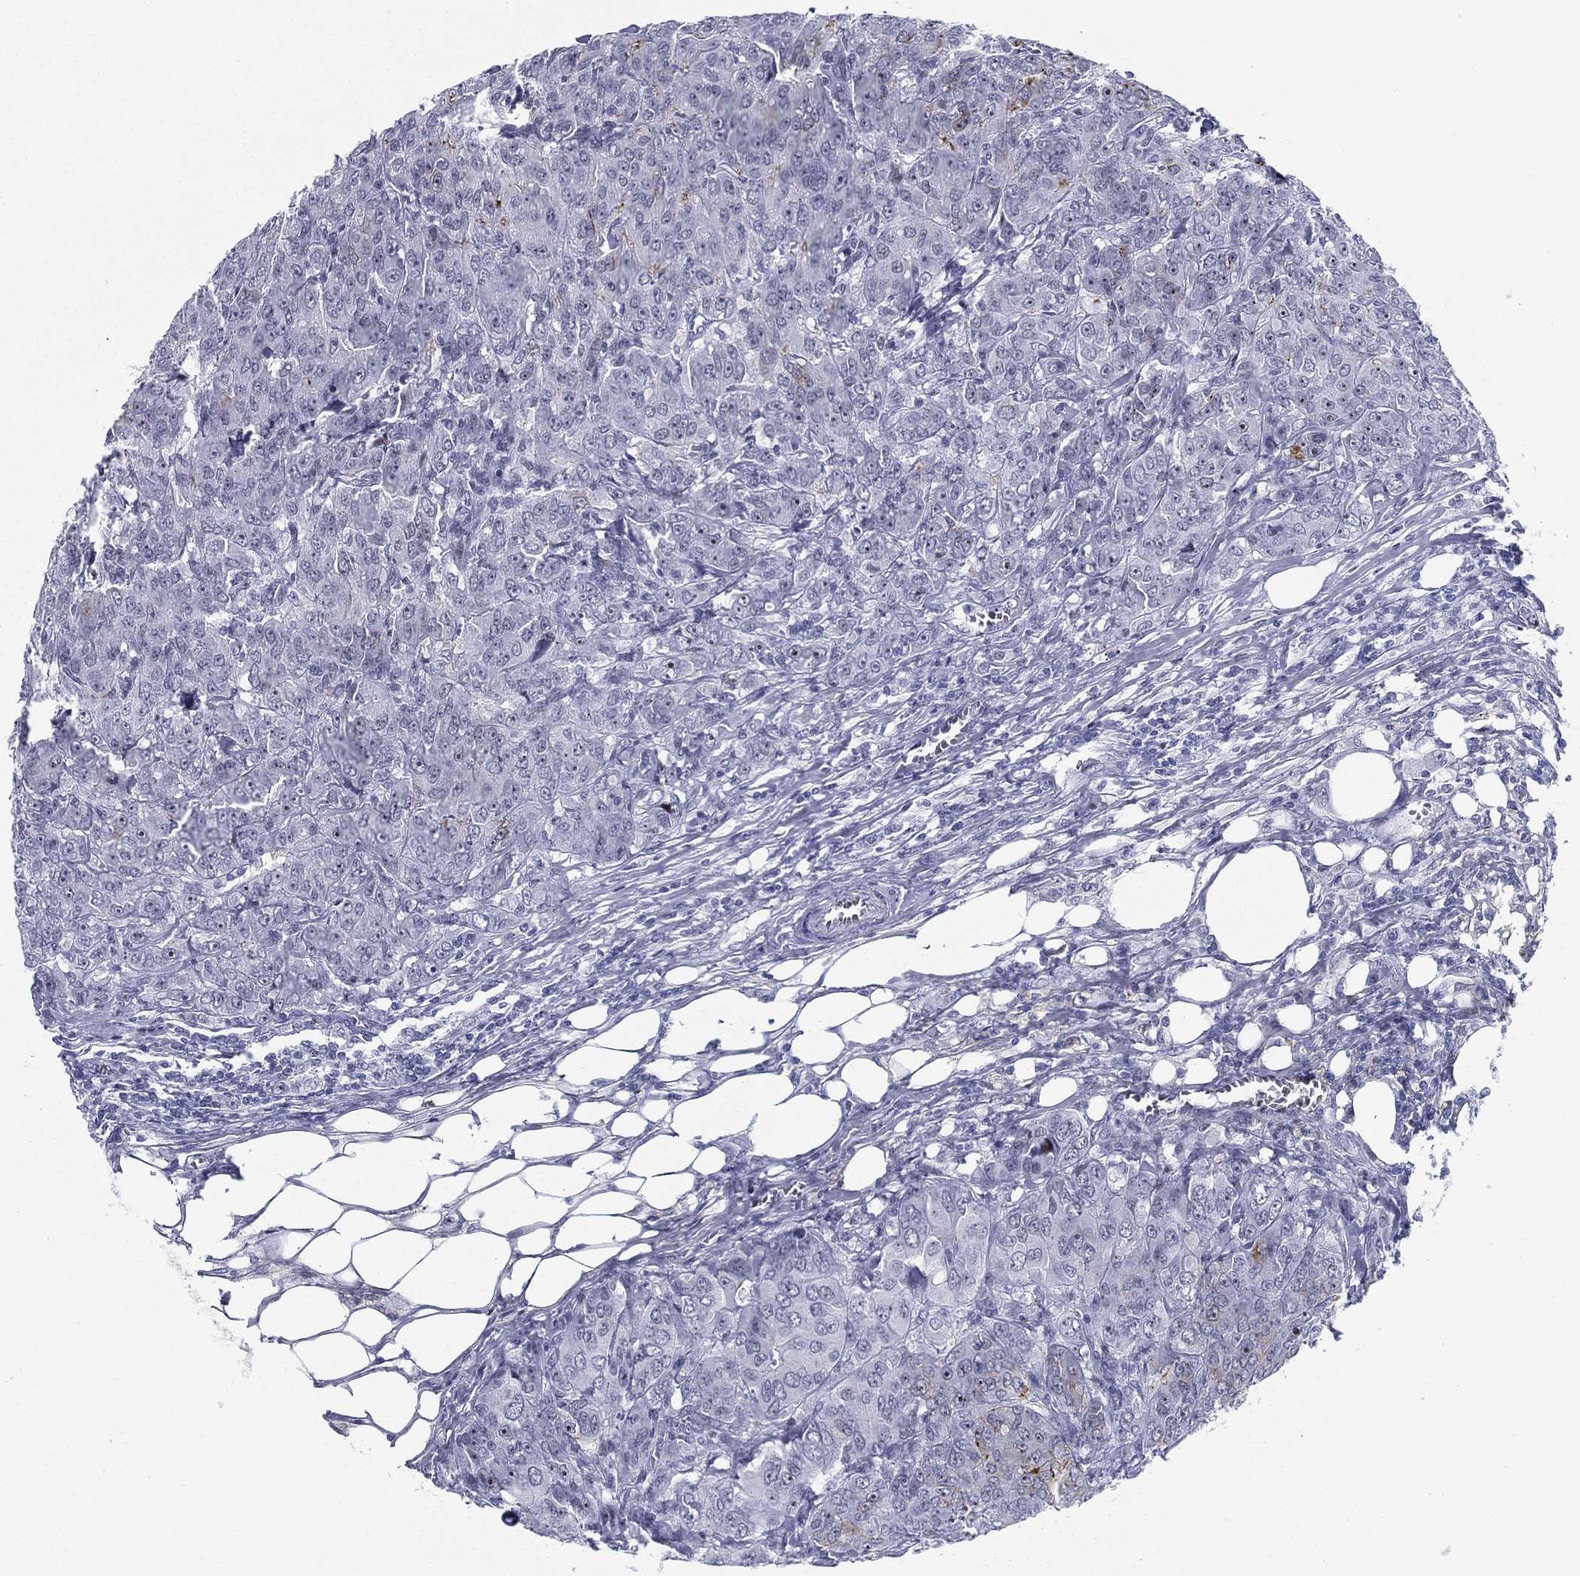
{"staining": {"intensity": "negative", "quantity": "none", "location": "none"}, "tissue": "breast cancer", "cell_type": "Tumor cells", "image_type": "cancer", "snomed": [{"axis": "morphology", "description": "Duct carcinoma"}, {"axis": "topography", "description": "Breast"}], "caption": "An immunohistochemistry image of breast cancer (intraductal carcinoma) is shown. There is no staining in tumor cells of breast cancer (intraductal carcinoma).", "gene": "CYB561D2", "patient": {"sex": "female", "age": 43}}